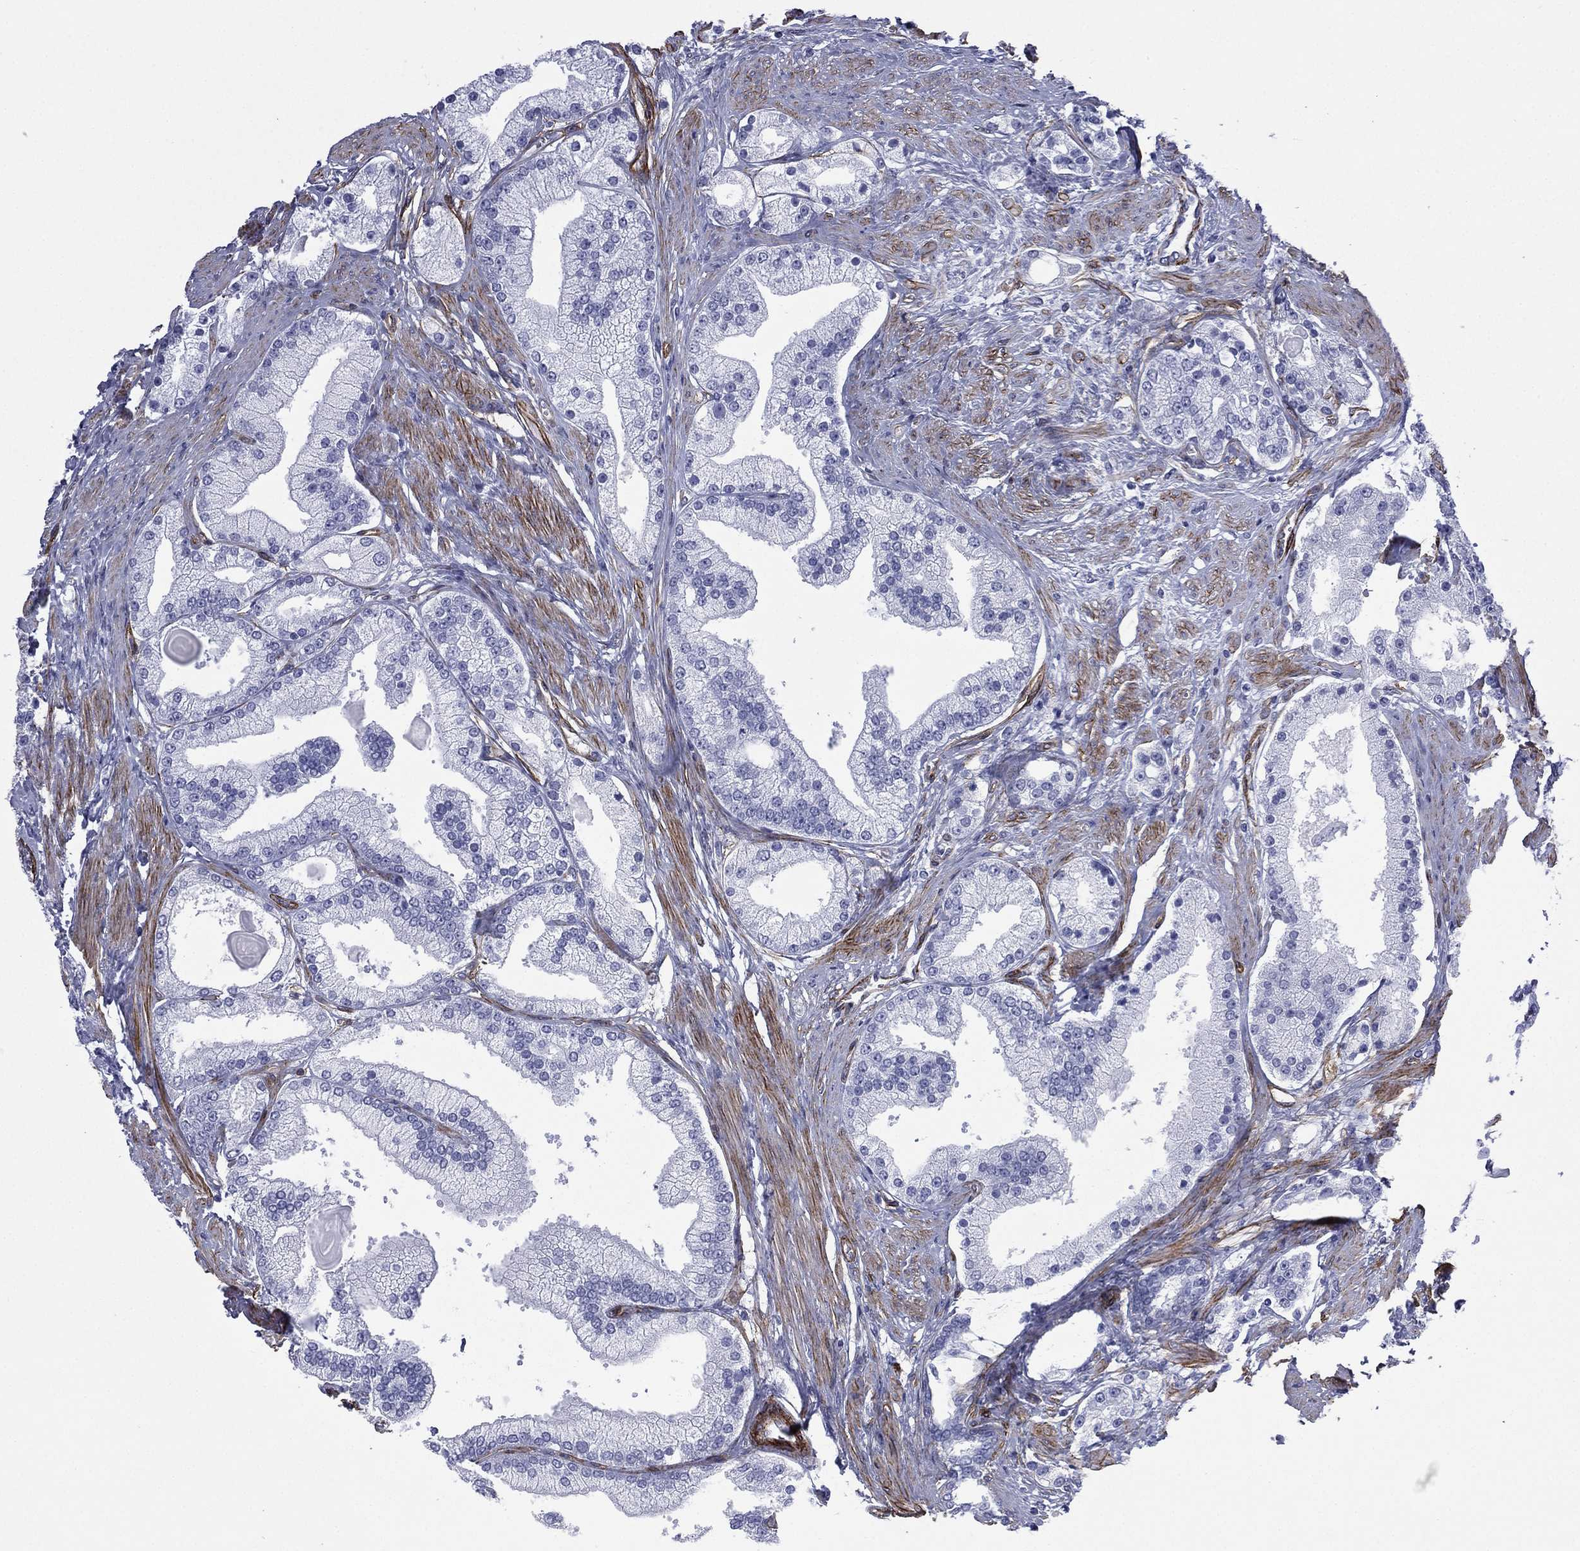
{"staining": {"intensity": "negative", "quantity": "none", "location": "none"}, "tissue": "prostate cancer", "cell_type": "Tumor cells", "image_type": "cancer", "snomed": [{"axis": "morphology", "description": "Adenocarcinoma, NOS"}, {"axis": "topography", "description": "Prostate and seminal vesicle, NOS"}, {"axis": "topography", "description": "Prostate"}], "caption": "A micrograph of human adenocarcinoma (prostate) is negative for staining in tumor cells. (DAB immunohistochemistry with hematoxylin counter stain).", "gene": "CAVIN3", "patient": {"sex": "male", "age": 67}}